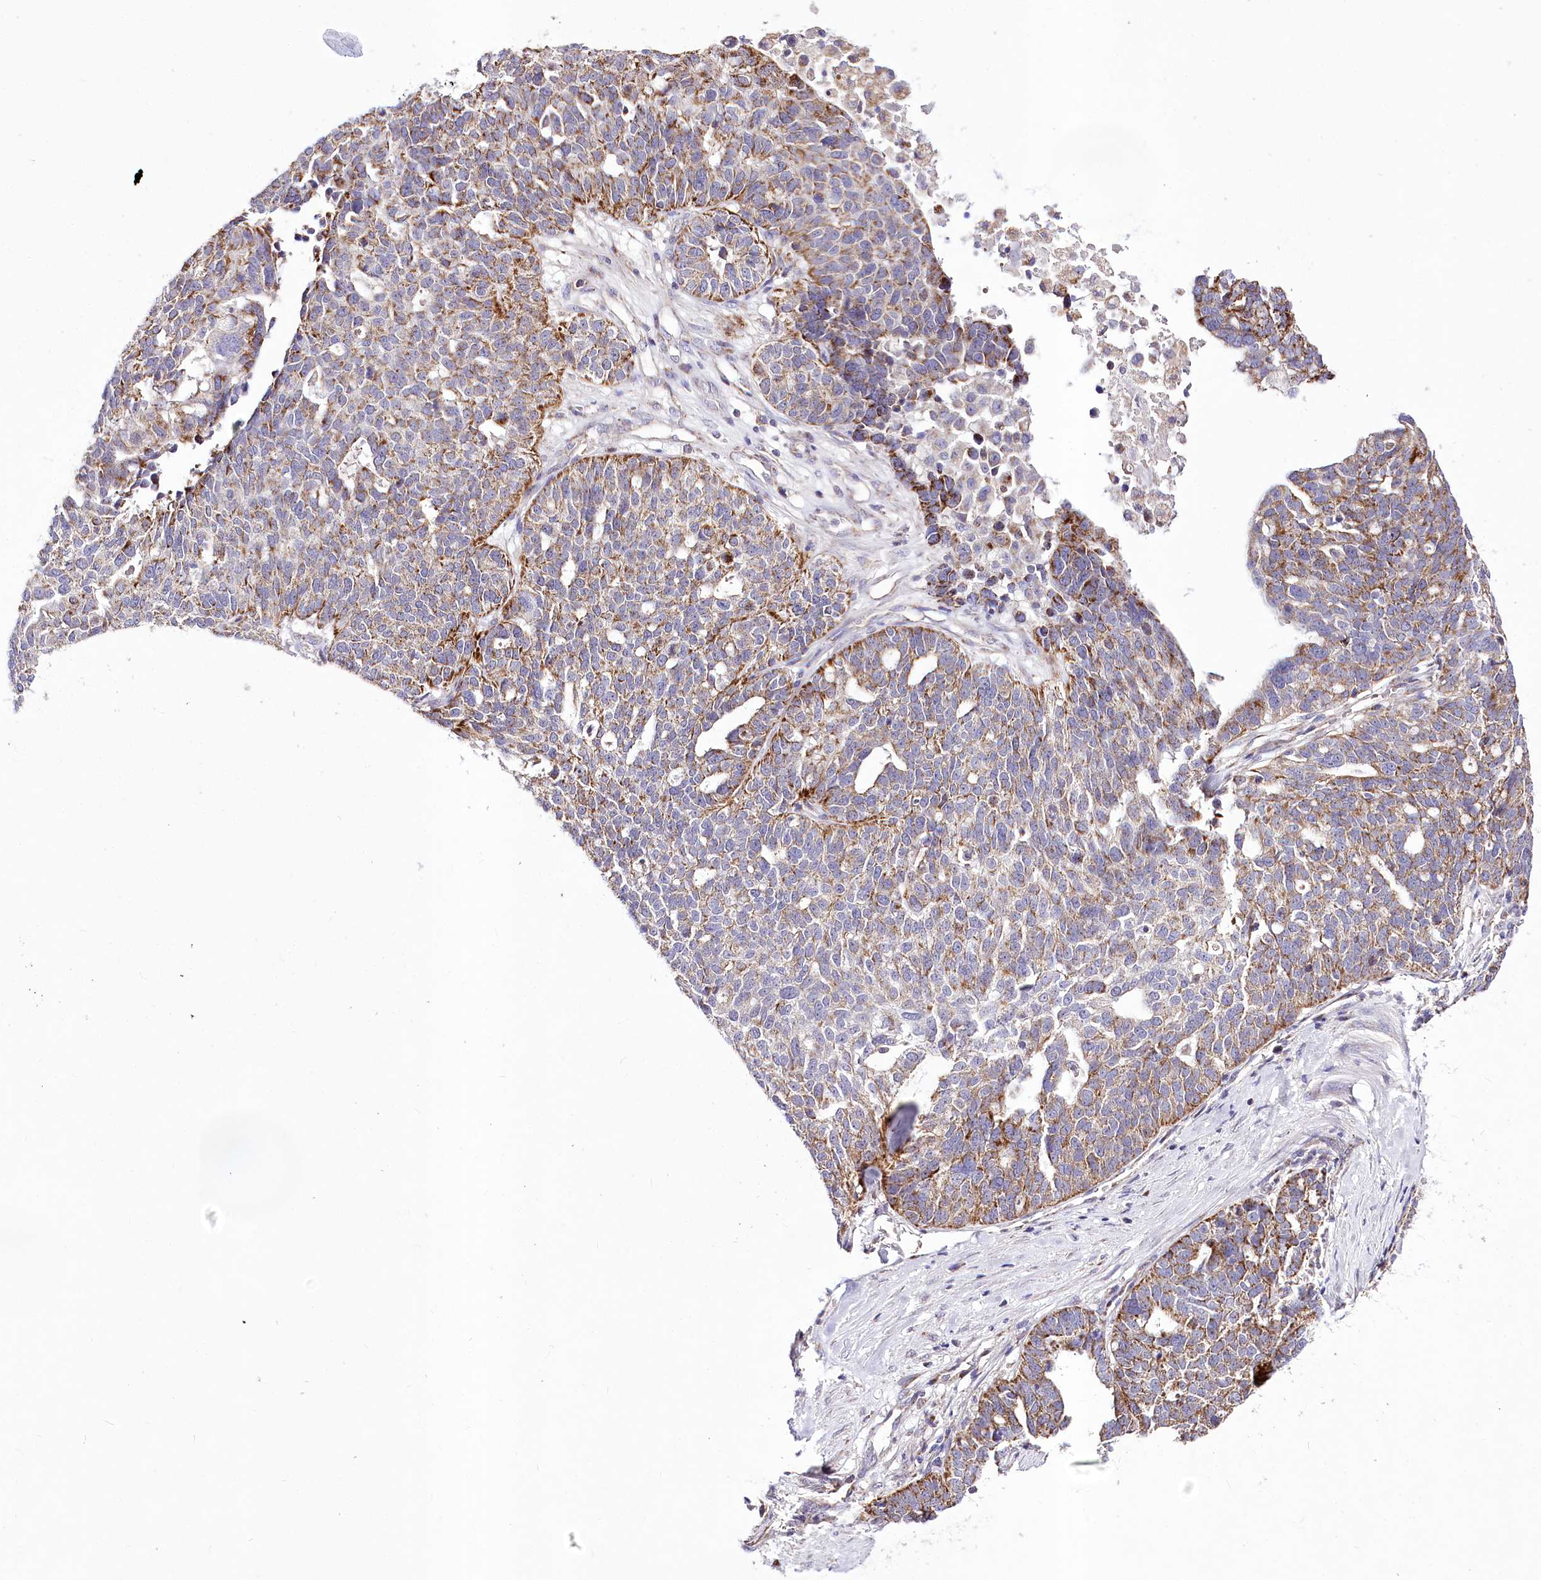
{"staining": {"intensity": "moderate", "quantity": ">75%", "location": "cytoplasmic/membranous"}, "tissue": "ovarian cancer", "cell_type": "Tumor cells", "image_type": "cancer", "snomed": [{"axis": "morphology", "description": "Cystadenocarcinoma, serous, NOS"}, {"axis": "topography", "description": "Ovary"}], "caption": "Moderate cytoplasmic/membranous positivity for a protein is appreciated in approximately >75% of tumor cells of ovarian cancer (serous cystadenocarcinoma) using immunohistochemistry.", "gene": "ATE1", "patient": {"sex": "female", "age": 59}}